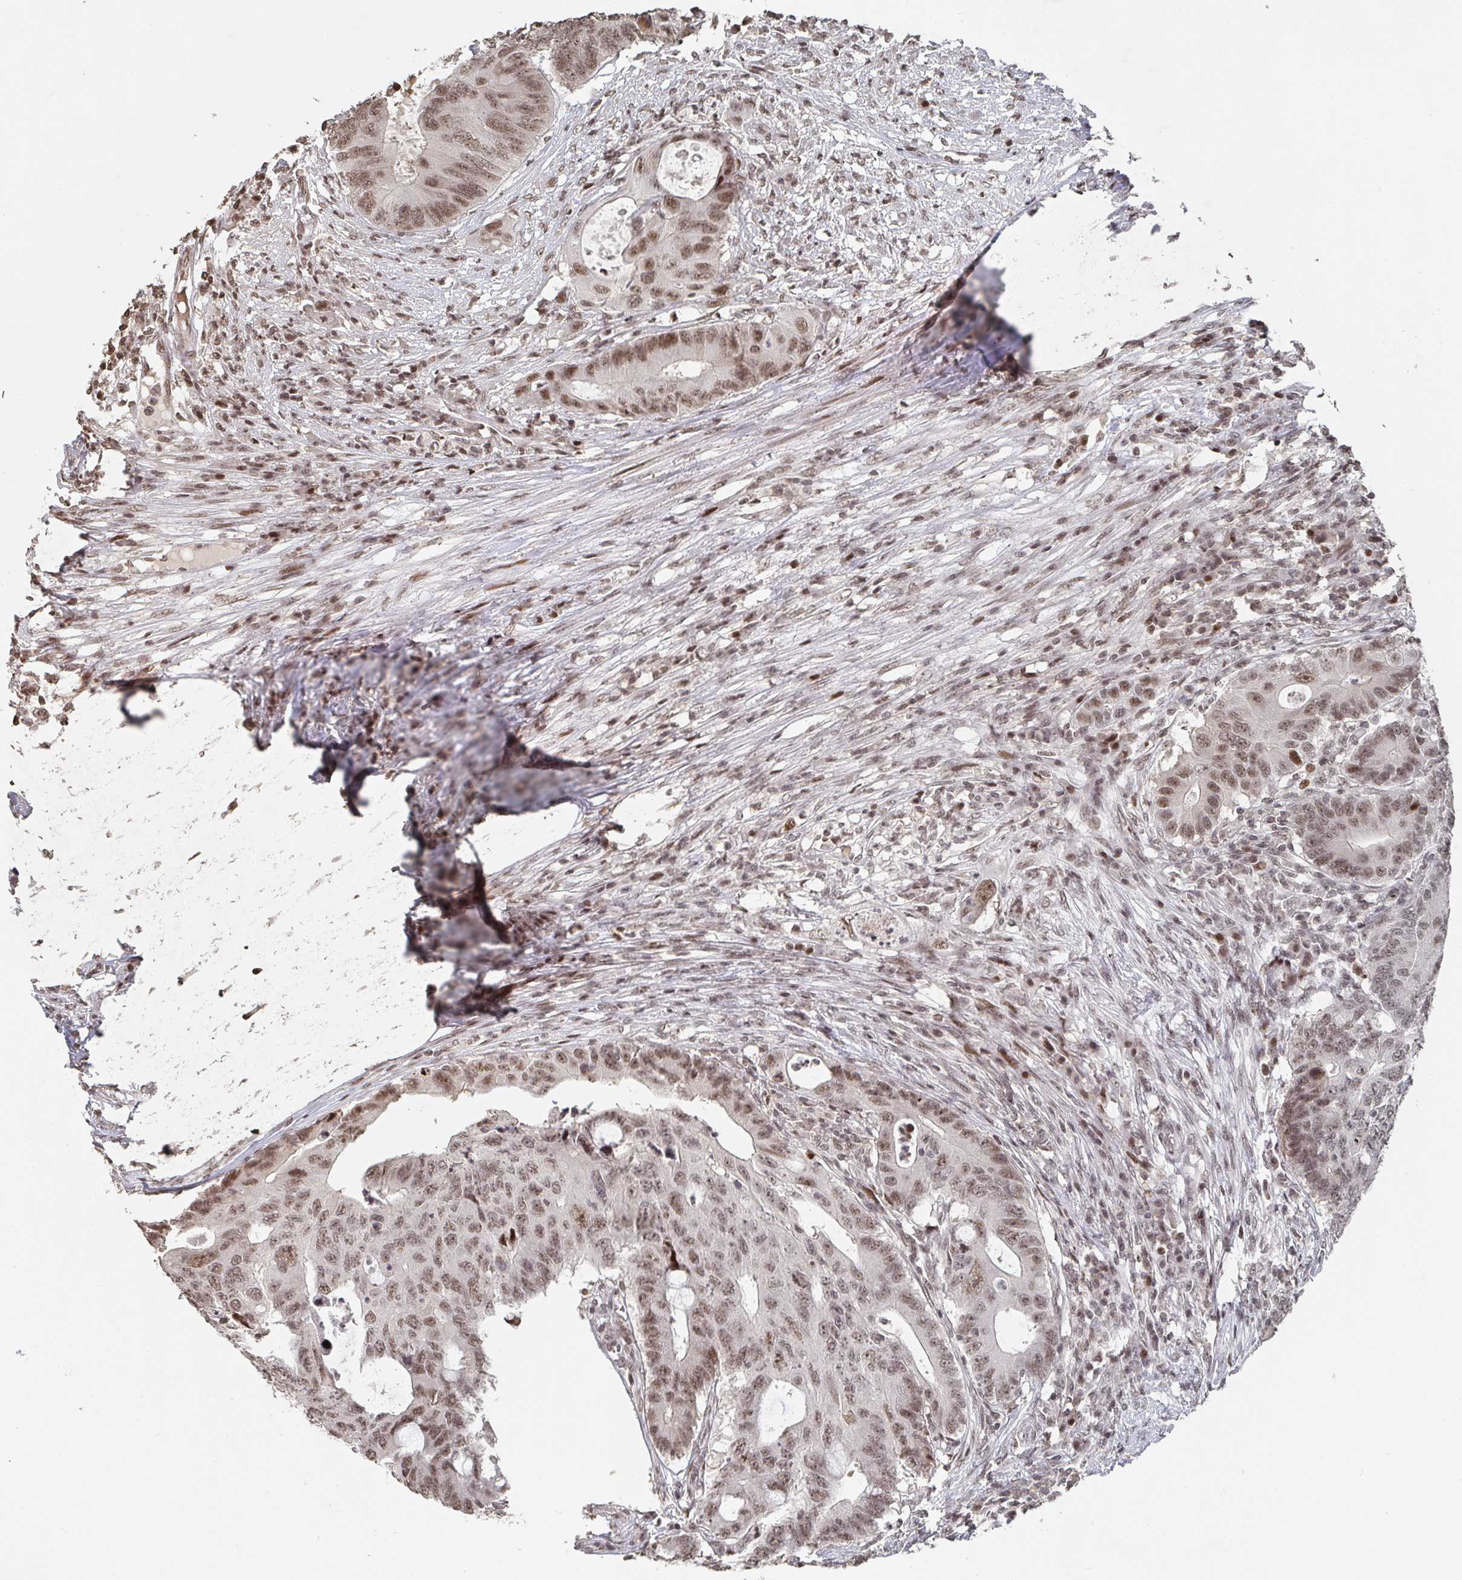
{"staining": {"intensity": "moderate", "quantity": ">75%", "location": "nuclear"}, "tissue": "colorectal cancer", "cell_type": "Tumor cells", "image_type": "cancer", "snomed": [{"axis": "morphology", "description": "Adenocarcinoma, NOS"}, {"axis": "topography", "description": "Colon"}], "caption": "Immunohistochemistry (IHC) histopathology image of neoplastic tissue: human colorectal cancer stained using immunohistochemistry (IHC) shows medium levels of moderate protein expression localized specifically in the nuclear of tumor cells, appearing as a nuclear brown color.", "gene": "ZDHHC12", "patient": {"sex": "male", "age": 71}}